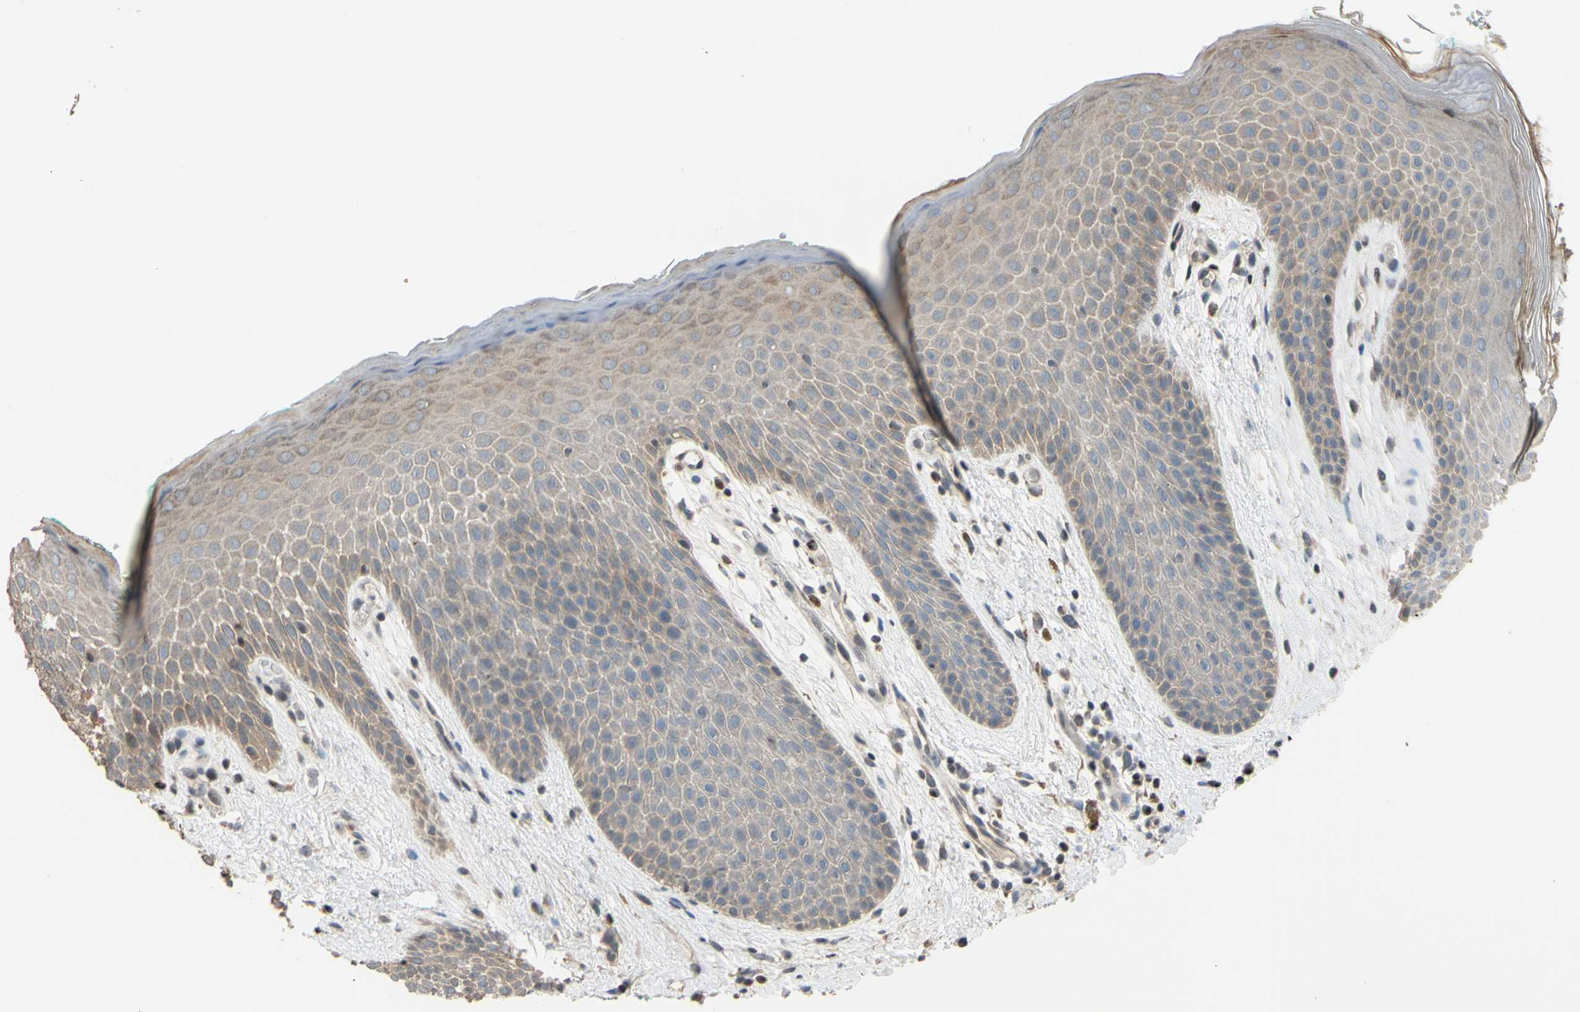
{"staining": {"intensity": "weak", "quantity": "25%-75%", "location": "cytoplasmic/membranous"}, "tissue": "skin", "cell_type": "Epidermal cells", "image_type": "normal", "snomed": [{"axis": "morphology", "description": "Normal tissue, NOS"}, {"axis": "topography", "description": "Anal"}], "caption": "The image reveals staining of benign skin, revealing weak cytoplasmic/membranous protein expression (brown color) within epidermal cells.", "gene": "SP4", "patient": {"sex": "male", "age": 74}}